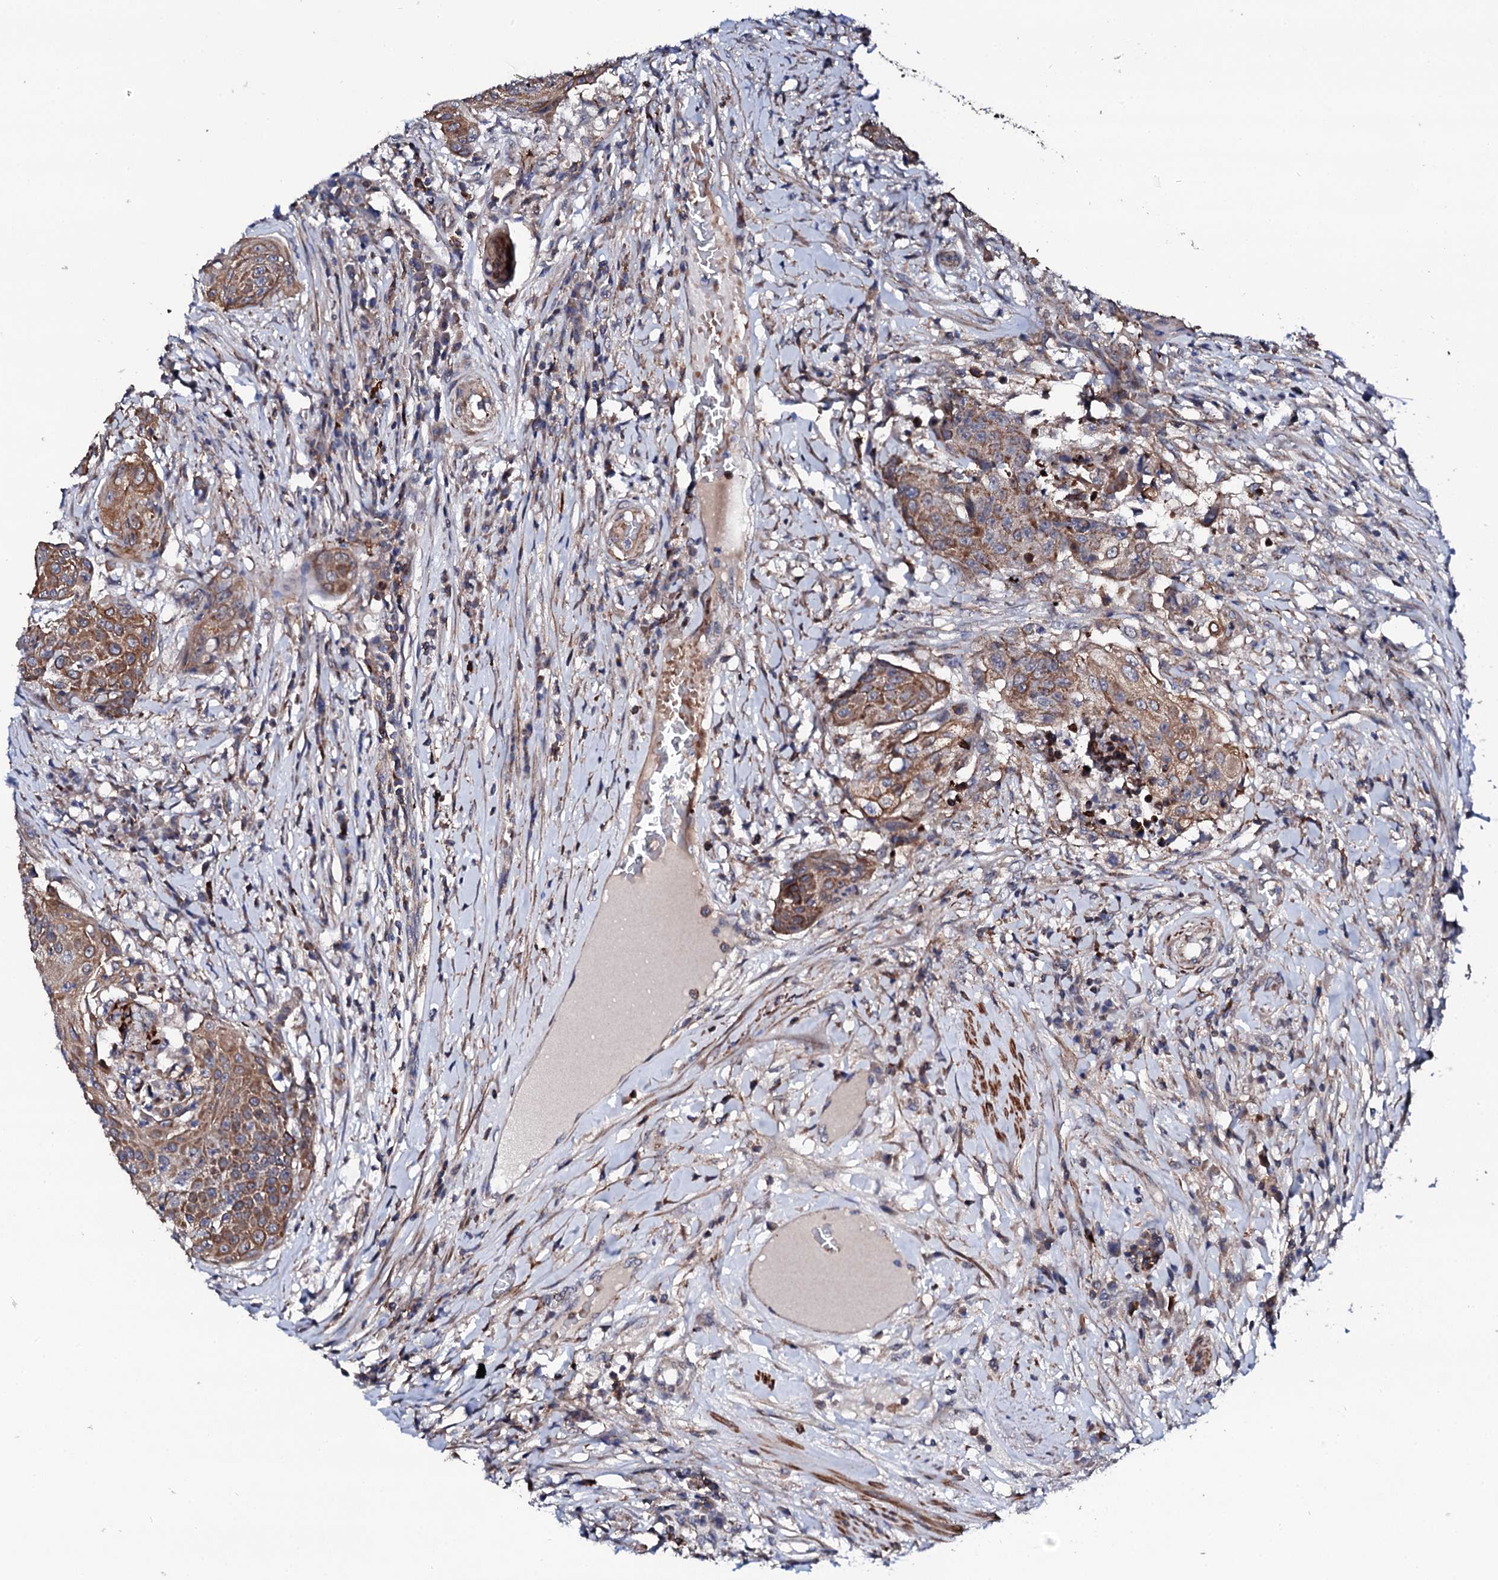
{"staining": {"intensity": "moderate", "quantity": ">75%", "location": "cytoplasmic/membranous"}, "tissue": "urothelial cancer", "cell_type": "Tumor cells", "image_type": "cancer", "snomed": [{"axis": "morphology", "description": "Urothelial carcinoma, High grade"}, {"axis": "topography", "description": "Urinary bladder"}], "caption": "Urothelial carcinoma (high-grade) tissue displays moderate cytoplasmic/membranous expression in approximately >75% of tumor cells, visualized by immunohistochemistry. (DAB (3,3'-diaminobenzidine) IHC with brightfield microscopy, high magnification).", "gene": "COG4", "patient": {"sex": "female", "age": 63}}